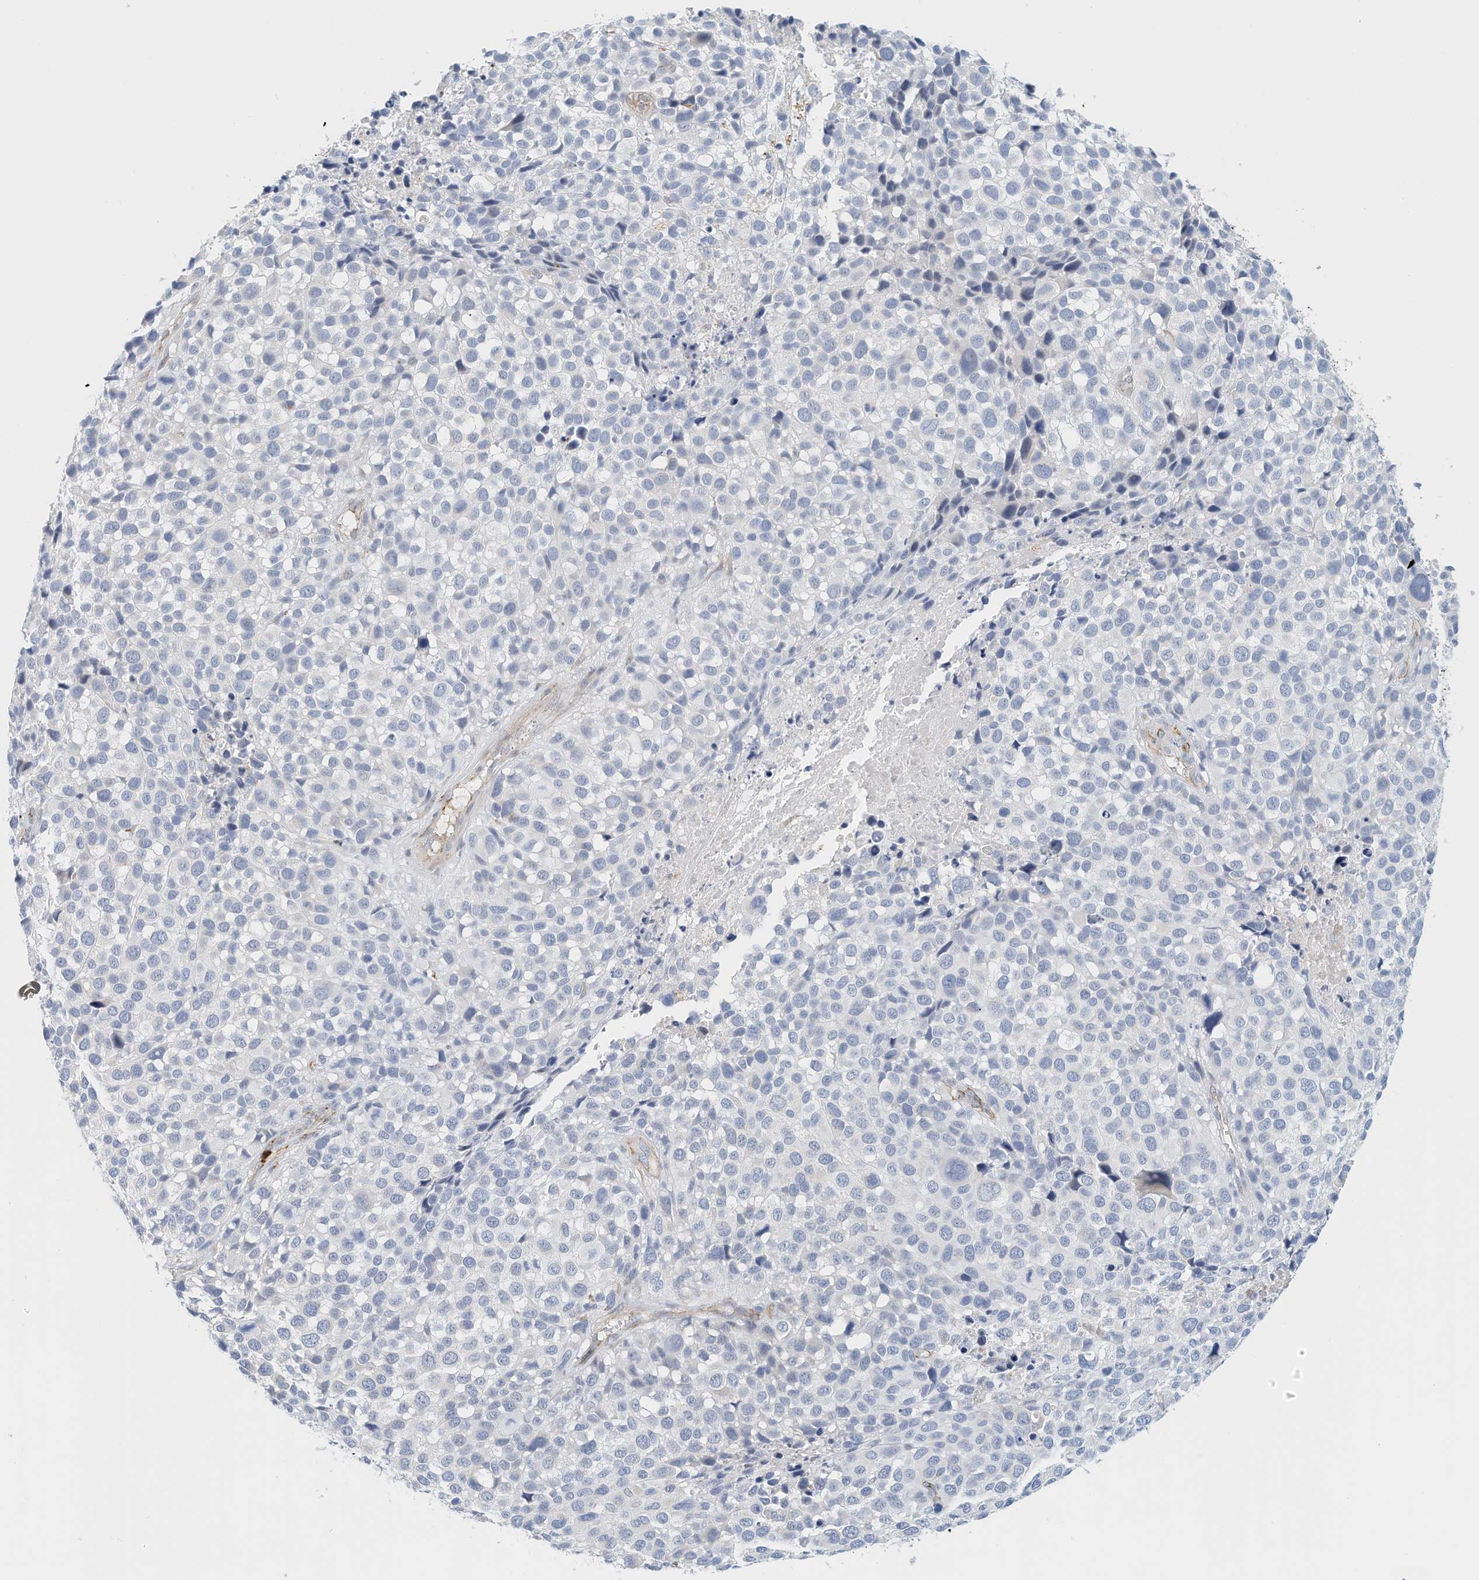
{"staining": {"intensity": "negative", "quantity": "none", "location": "none"}, "tissue": "melanoma", "cell_type": "Tumor cells", "image_type": "cancer", "snomed": [{"axis": "morphology", "description": "Malignant melanoma, NOS"}, {"axis": "topography", "description": "Skin of trunk"}], "caption": "There is no significant positivity in tumor cells of malignant melanoma.", "gene": "ARHGAP28", "patient": {"sex": "male", "age": 71}}